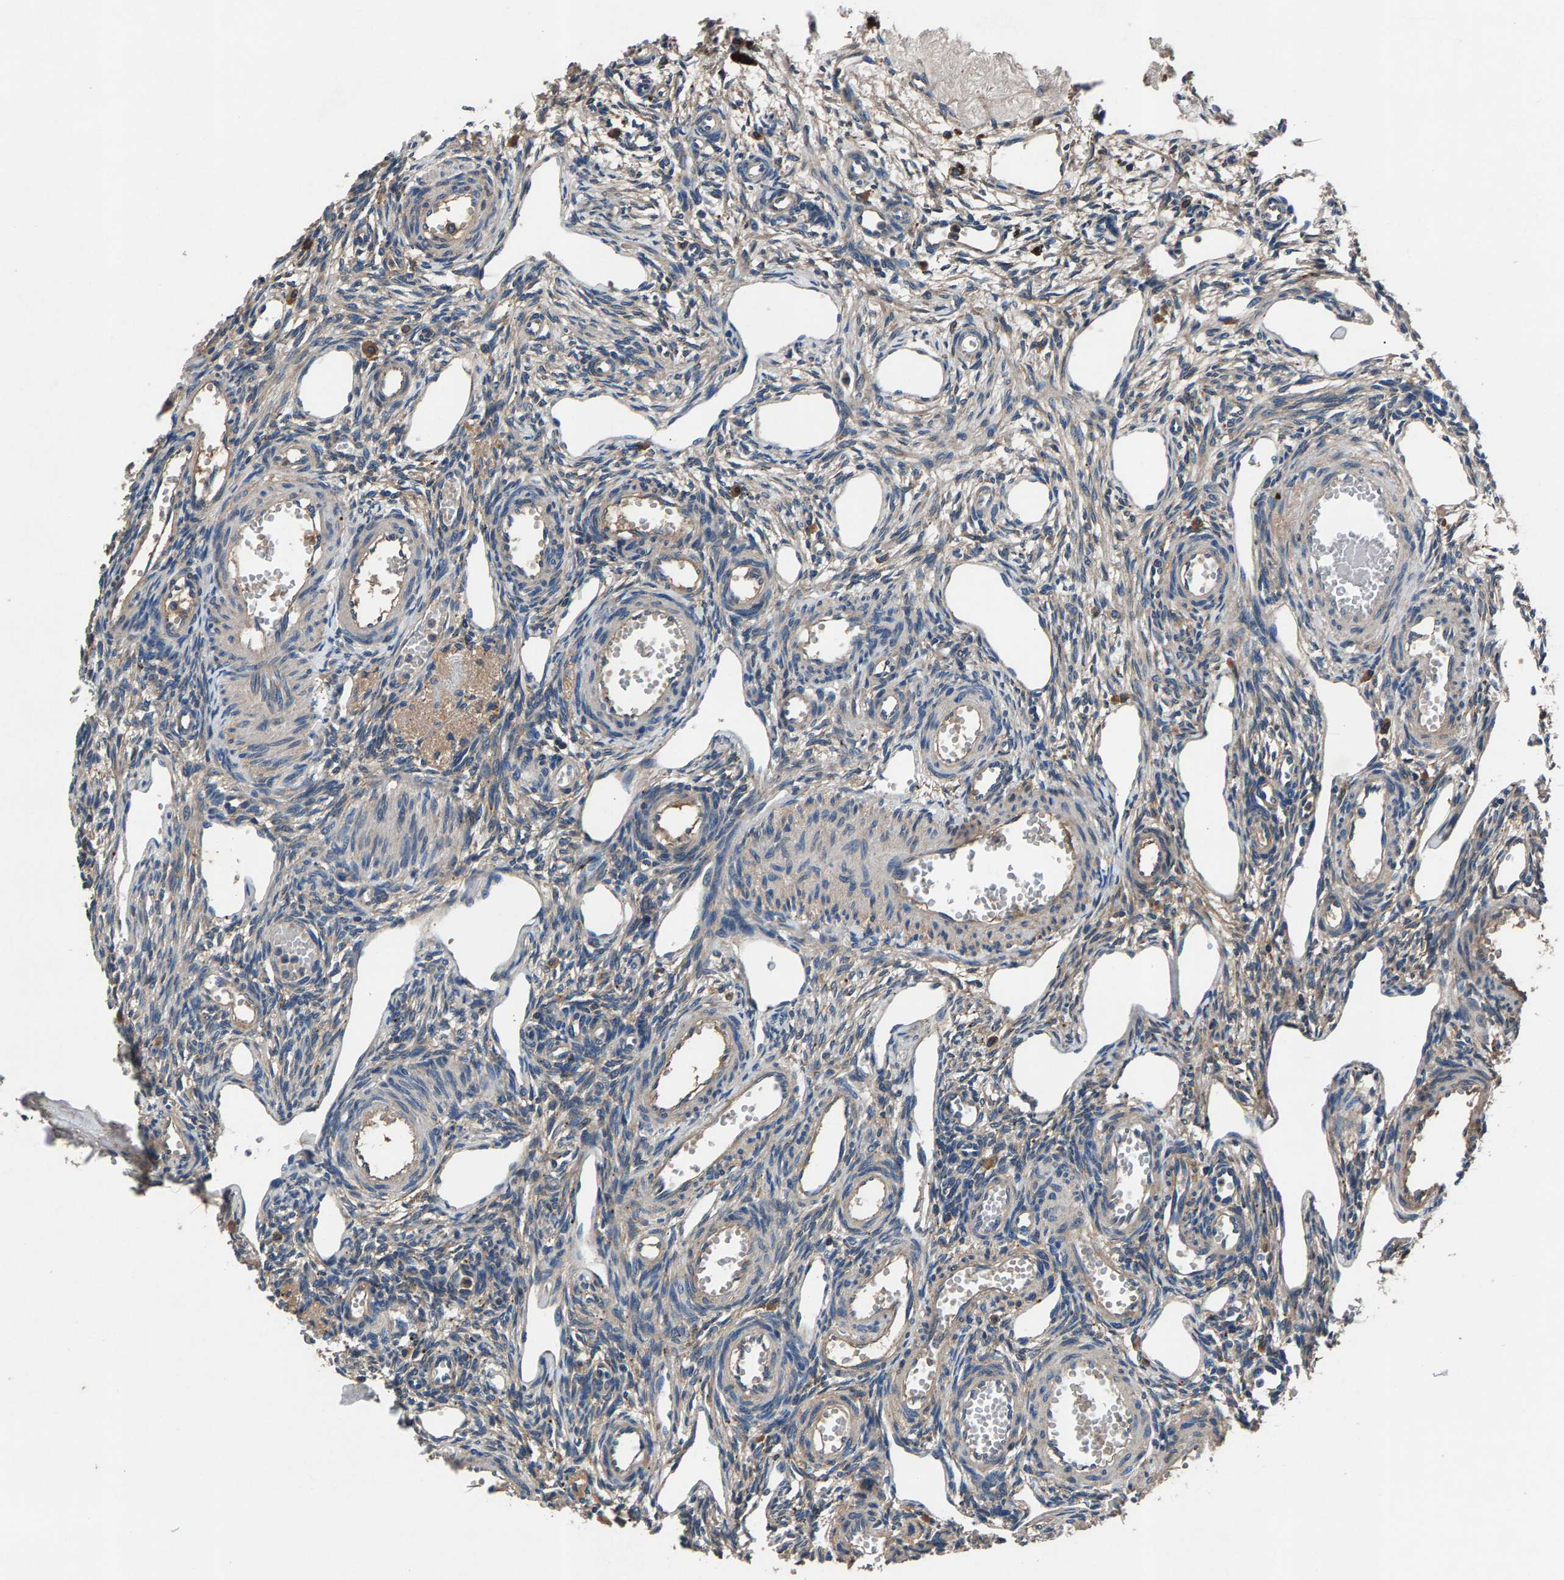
{"staining": {"intensity": "weak", "quantity": "<25%", "location": "cytoplasmic/membranous"}, "tissue": "ovary", "cell_type": "Ovarian stroma cells", "image_type": "normal", "snomed": [{"axis": "morphology", "description": "Normal tissue, NOS"}, {"axis": "topography", "description": "Ovary"}], "caption": "Immunohistochemistry (IHC) of unremarkable ovary shows no staining in ovarian stroma cells. (DAB (3,3'-diaminobenzidine) IHC visualized using brightfield microscopy, high magnification).", "gene": "PRXL2C", "patient": {"sex": "female", "age": 33}}